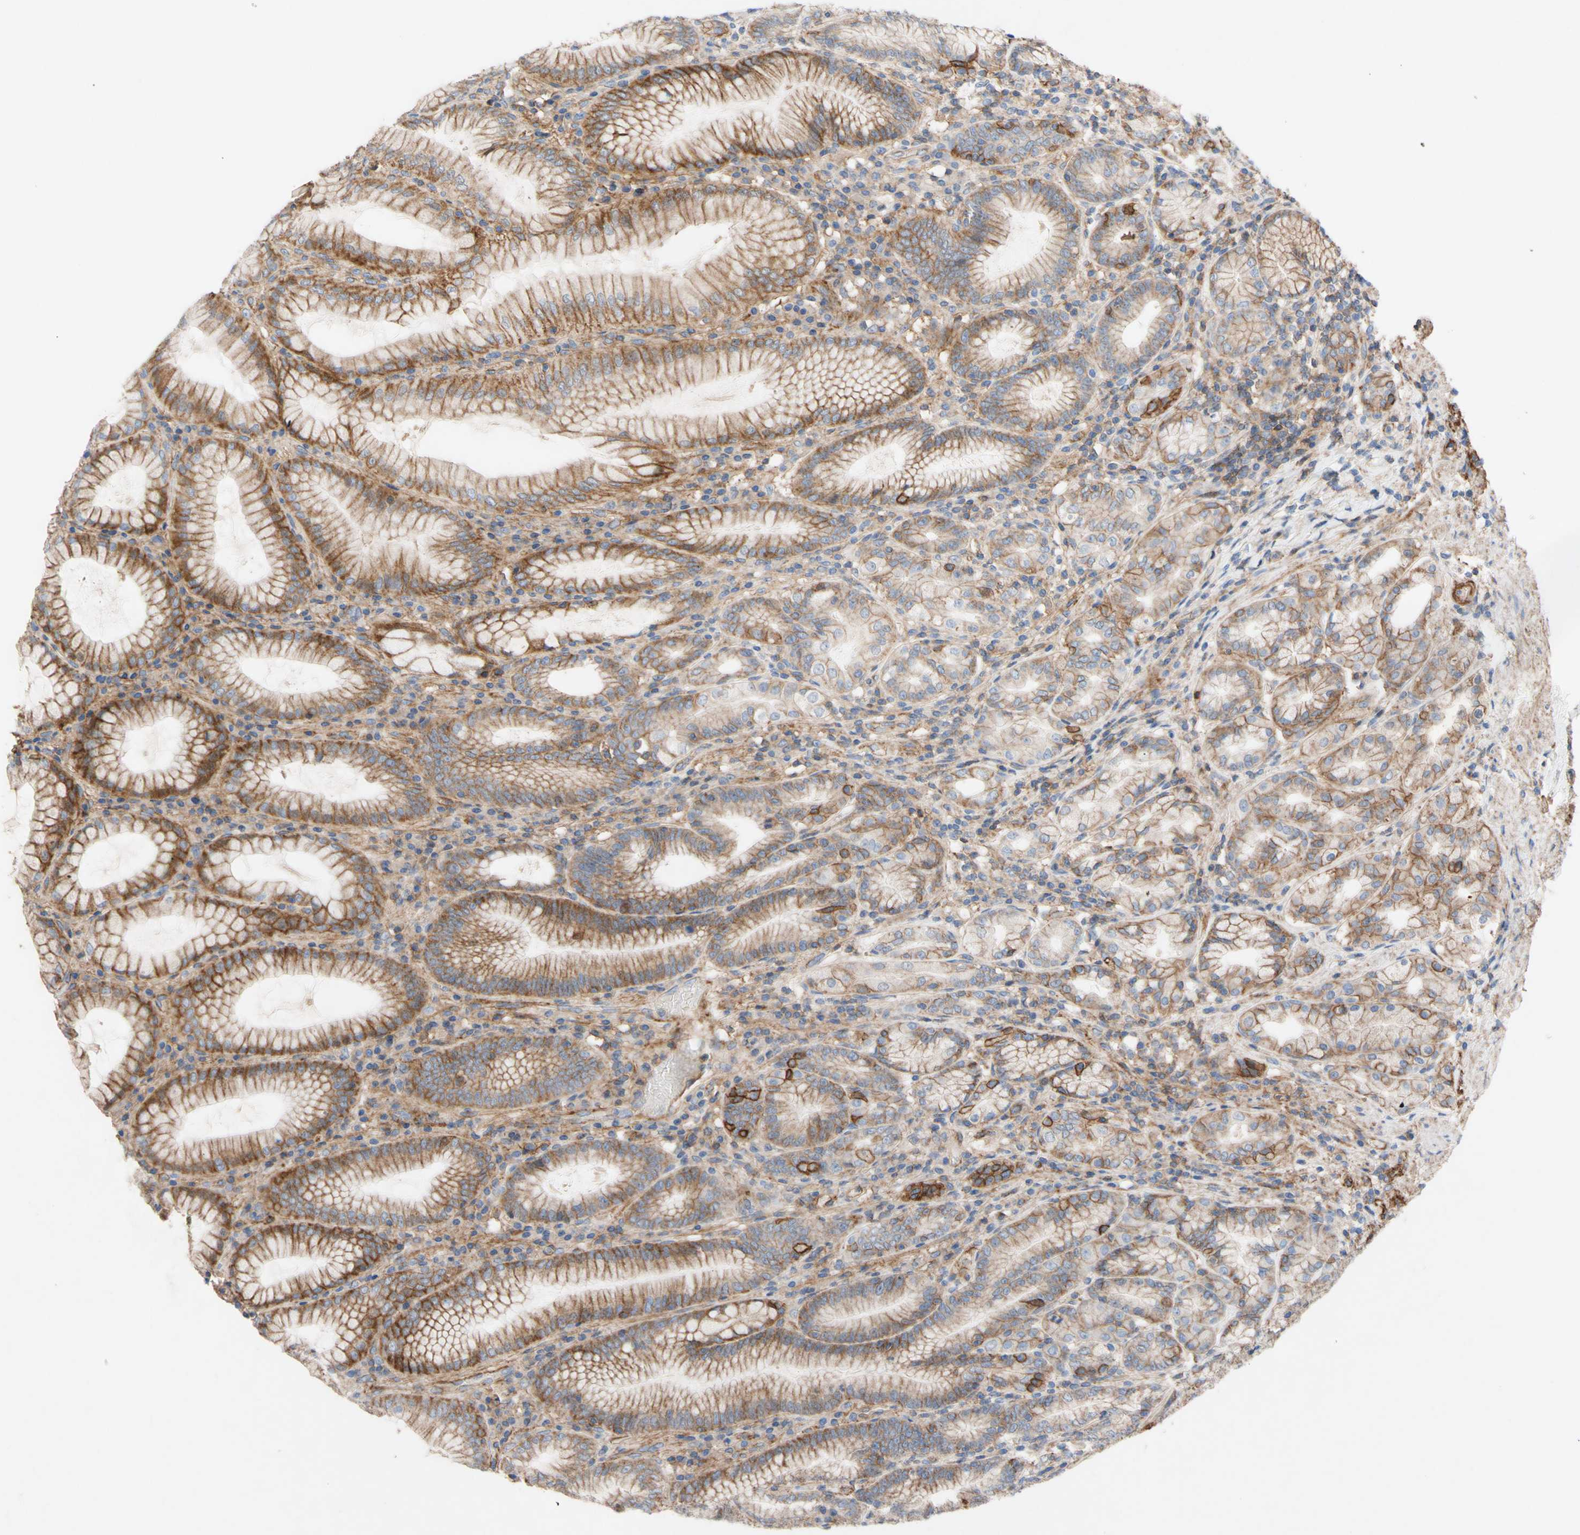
{"staining": {"intensity": "strong", "quantity": "25%-75%", "location": "cytoplasmic/membranous"}, "tissue": "stomach", "cell_type": "Glandular cells", "image_type": "normal", "snomed": [{"axis": "morphology", "description": "Normal tissue, NOS"}, {"axis": "topography", "description": "Stomach, lower"}], "caption": "Immunohistochemical staining of unremarkable stomach displays strong cytoplasmic/membranous protein staining in approximately 25%-75% of glandular cells. (DAB IHC, brown staining for protein, blue staining for nuclei).", "gene": "ATP2A3", "patient": {"sex": "female", "age": 76}}